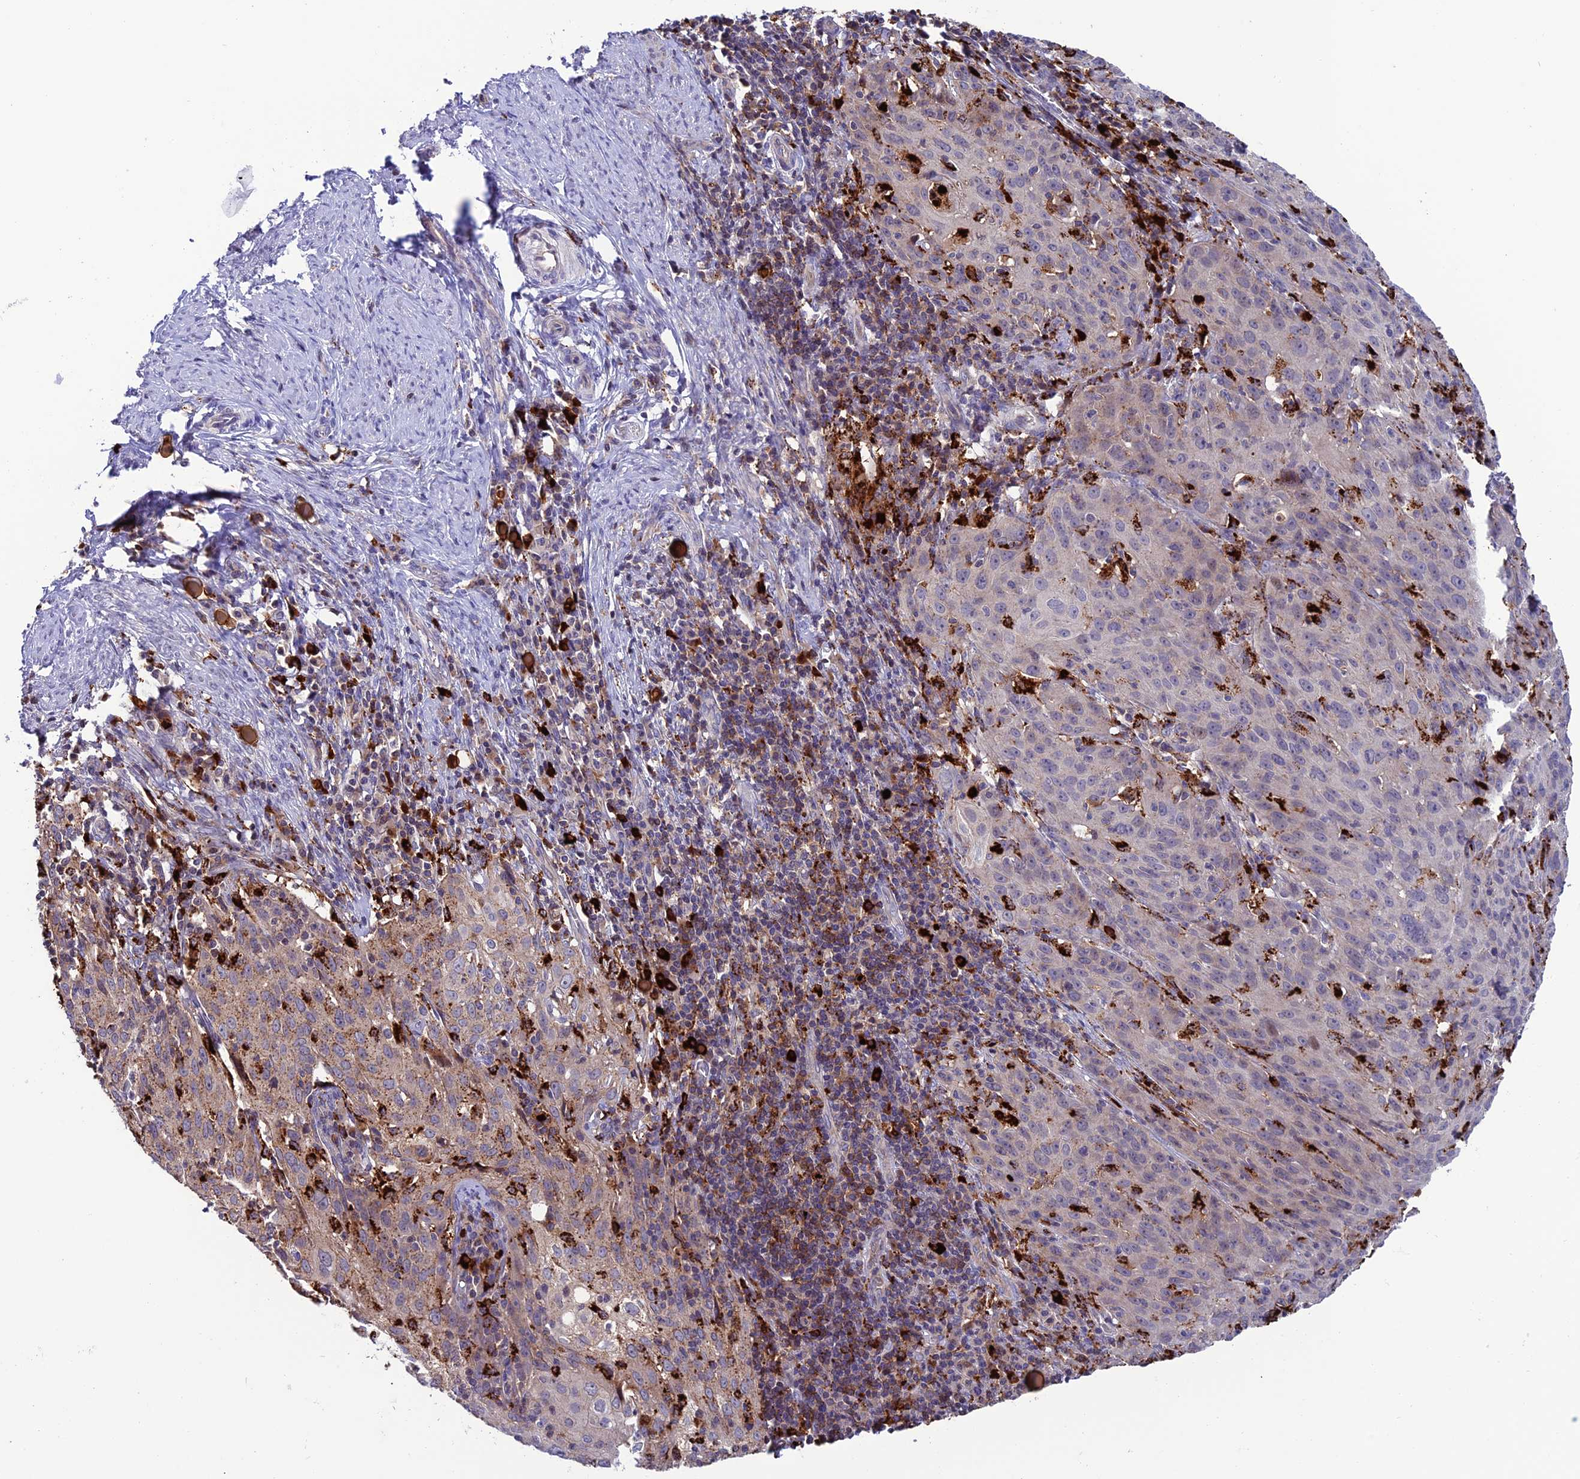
{"staining": {"intensity": "negative", "quantity": "none", "location": "none"}, "tissue": "cervical cancer", "cell_type": "Tumor cells", "image_type": "cancer", "snomed": [{"axis": "morphology", "description": "Squamous cell carcinoma, NOS"}, {"axis": "topography", "description": "Cervix"}], "caption": "High power microscopy micrograph of an IHC photomicrograph of cervical cancer, revealing no significant positivity in tumor cells. (Immunohistochemistry, brightfield microscopy, high magnification).", "gene": "ARHGEF18", "patient": {"sex": "female", "age": 50}}